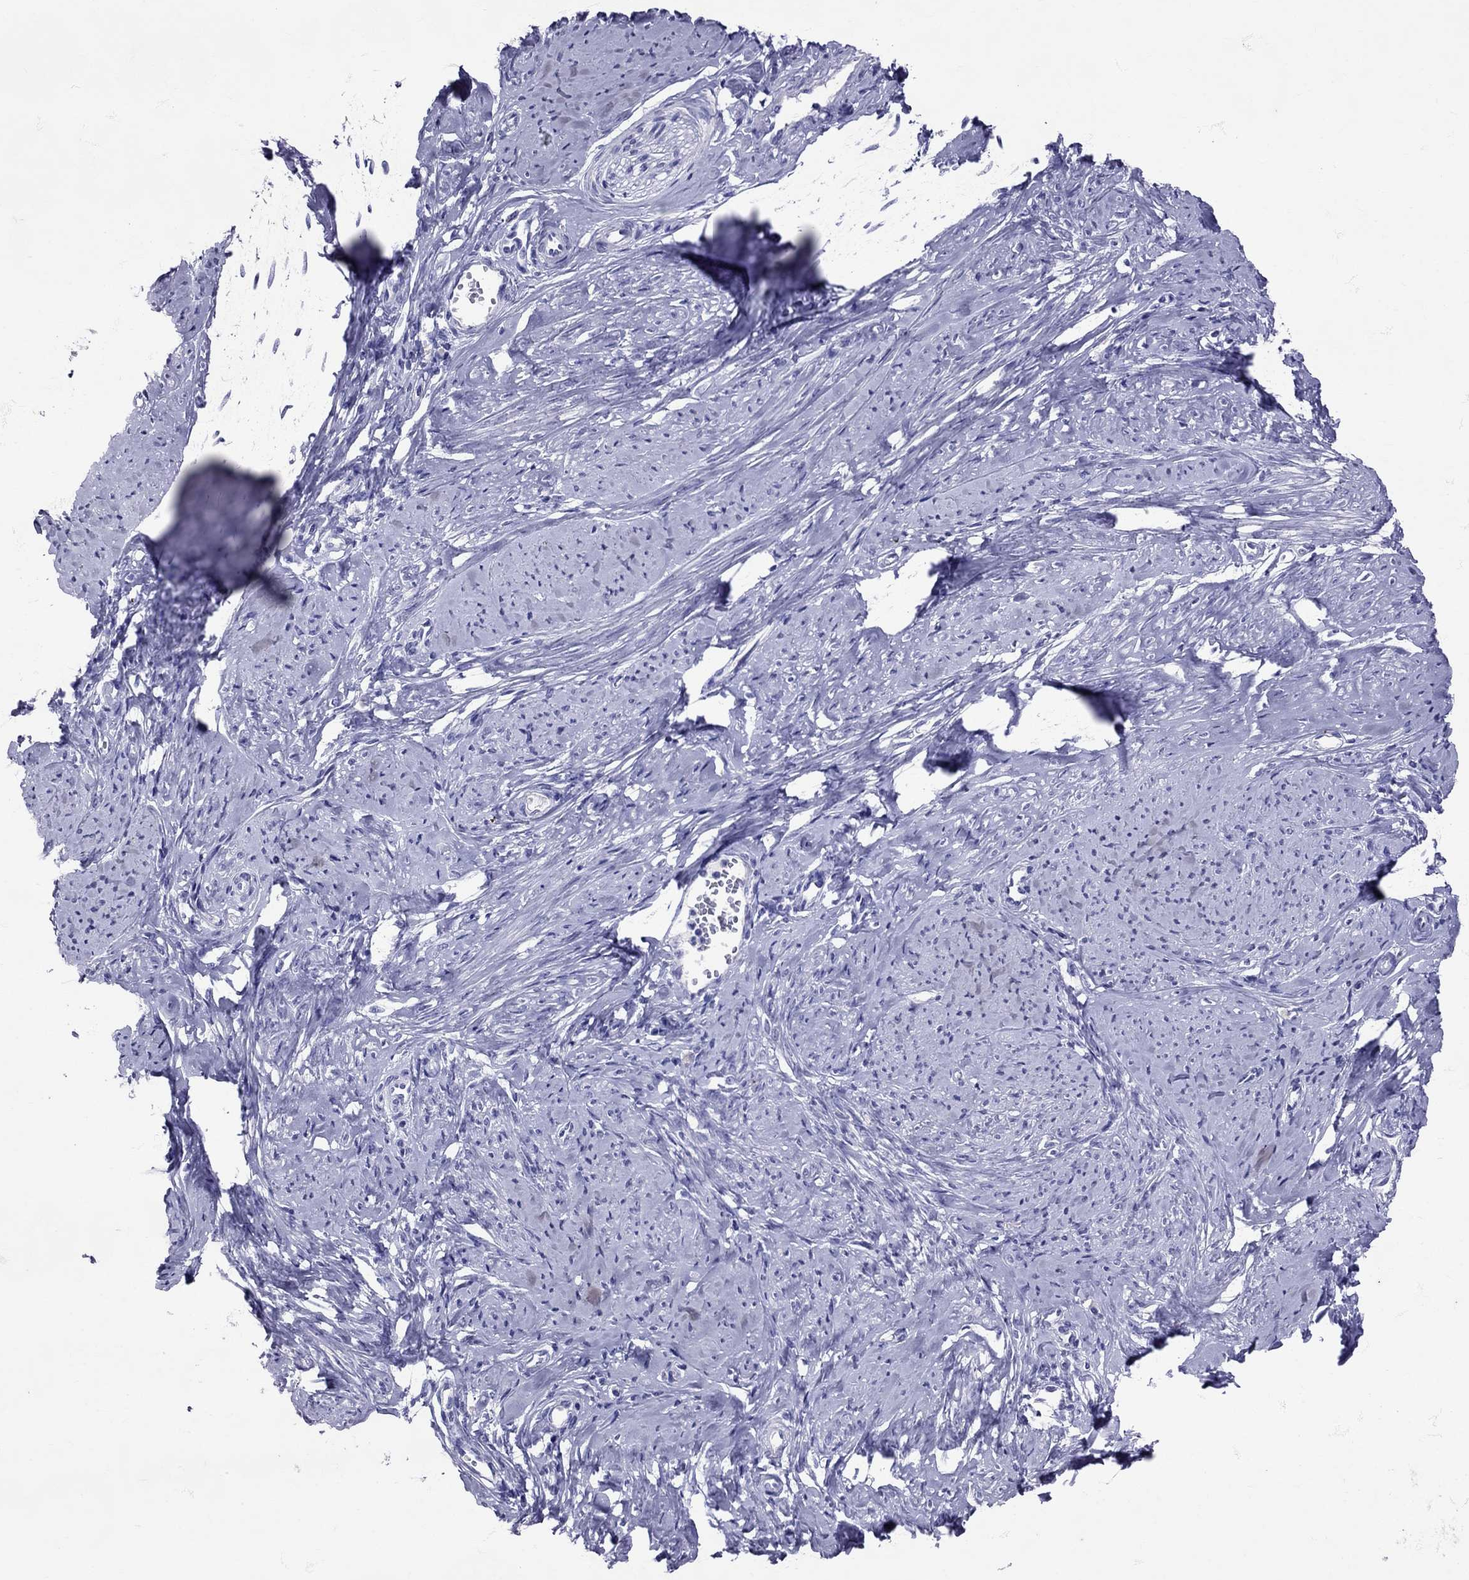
{"staining": {"intensity": "negative", "quantity": "none", "location": "none"}, "tissue": "smooth muscle", "cell_type": "Smooth muscle cells", "image_type": "normal", "snomed": [{"axis": "morphology", "description": "Normal tissue, NOS"}, {"axis": "topography", "description": "Smooth muscle"}], "caption": "IHC of benign smooth muscle demonstrates no expression in smooth muscle cells. (DAB IHC, high magnification).", "gene": "AVP", "patient": {"sex": "female", "age": 48}}